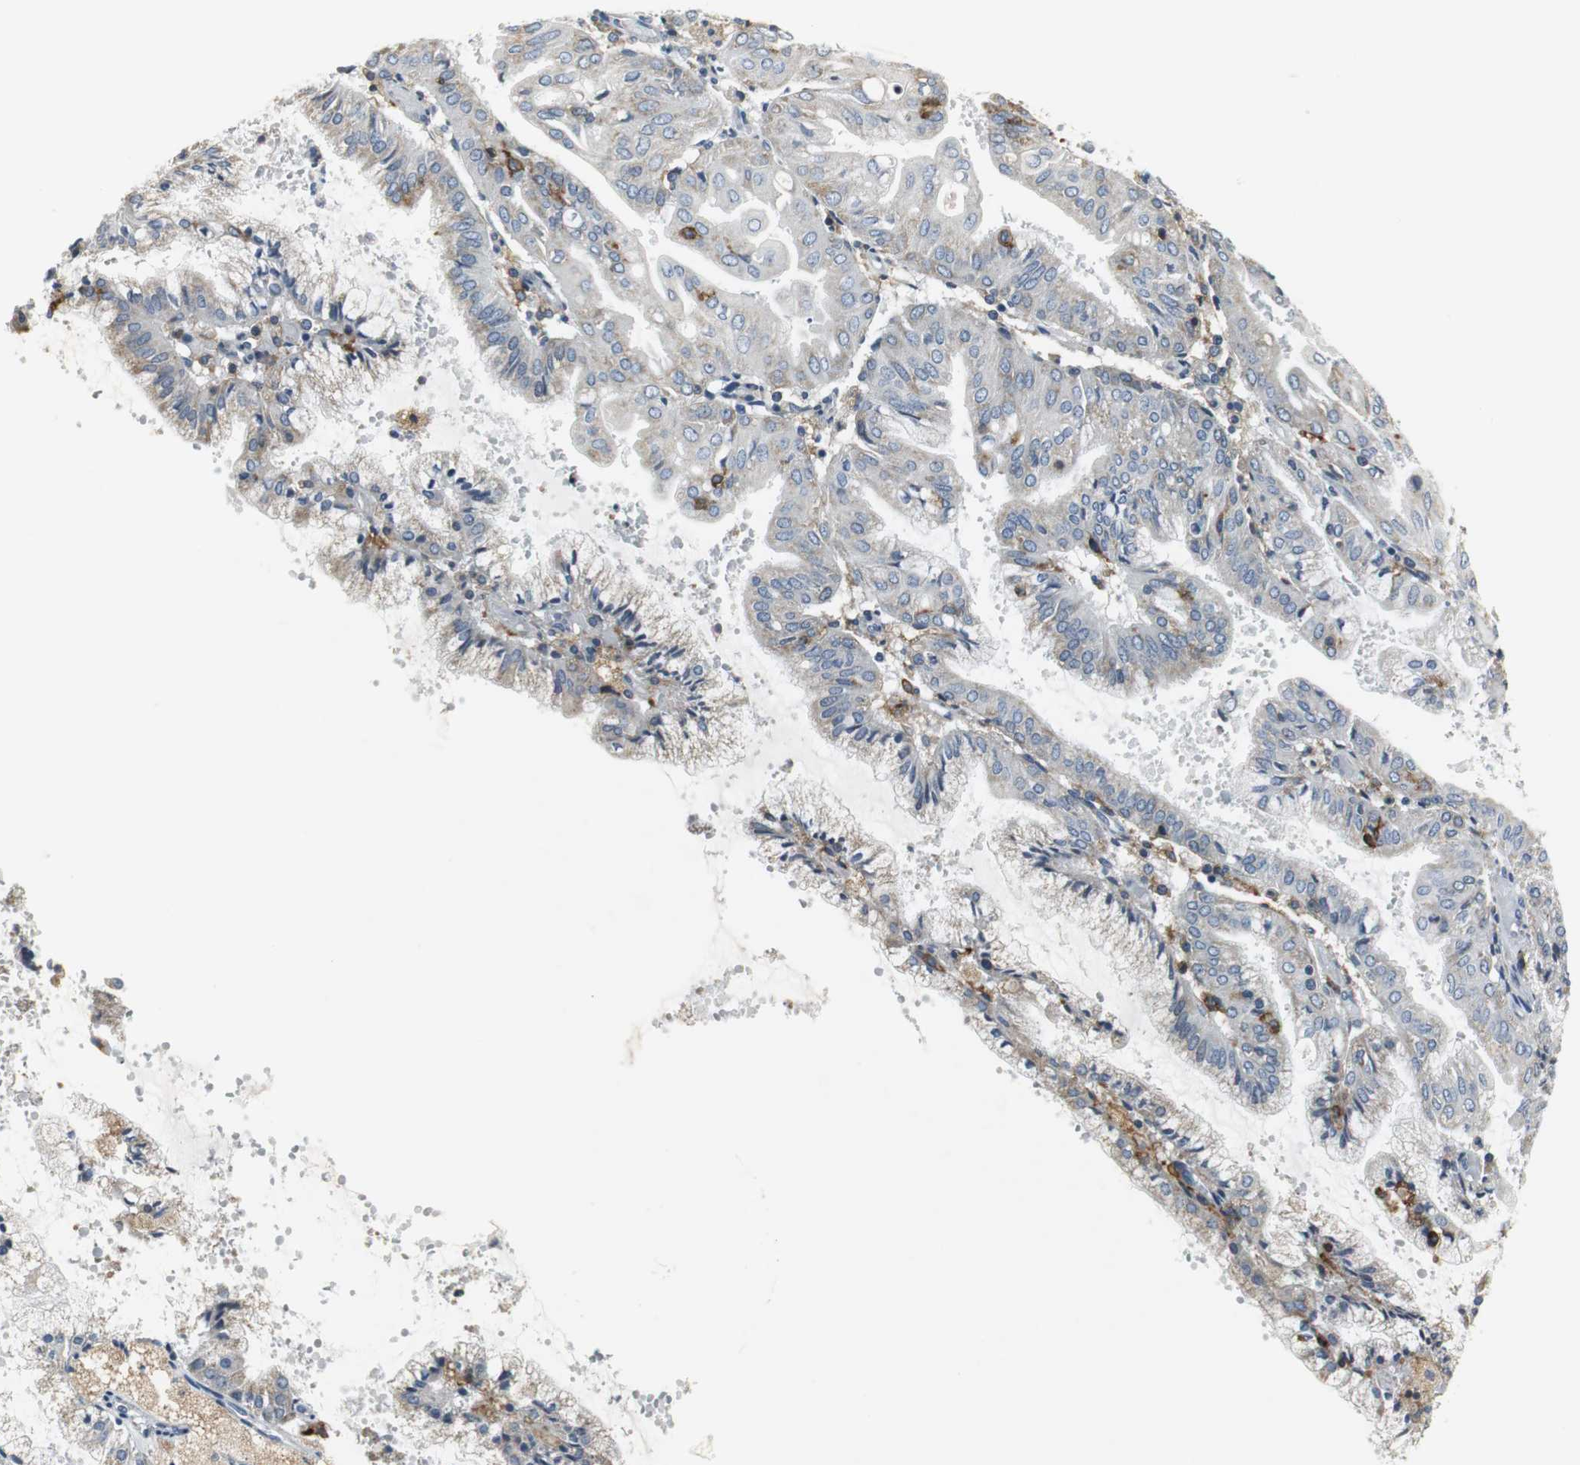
{"staining": {"intensity": "moderate", "quantity": "25%-75%", "location": "cytoplasmic/membranous"}, "tissue": "endometrial cancer", "cell_type": "Tumor cells", "image_type": "cancer", "snomed": [{"axis": "morphology", "description": "Adenocarcinoma, NOS"}, {"axis": "topography", "description": "Endometrium"}], "caption": "Immunohistochemistry photomicrograph of neoplastic tissue: endometrial cancer stained using IHC displays medium levels of moderate protein expression localized specifically in the cytoplasmic/membranous of tumor cells, appearing as a cytoplasmic/membranous brown color.", "gene": "SLC2A5", "patient": {"sex": "female", "age": 63}}